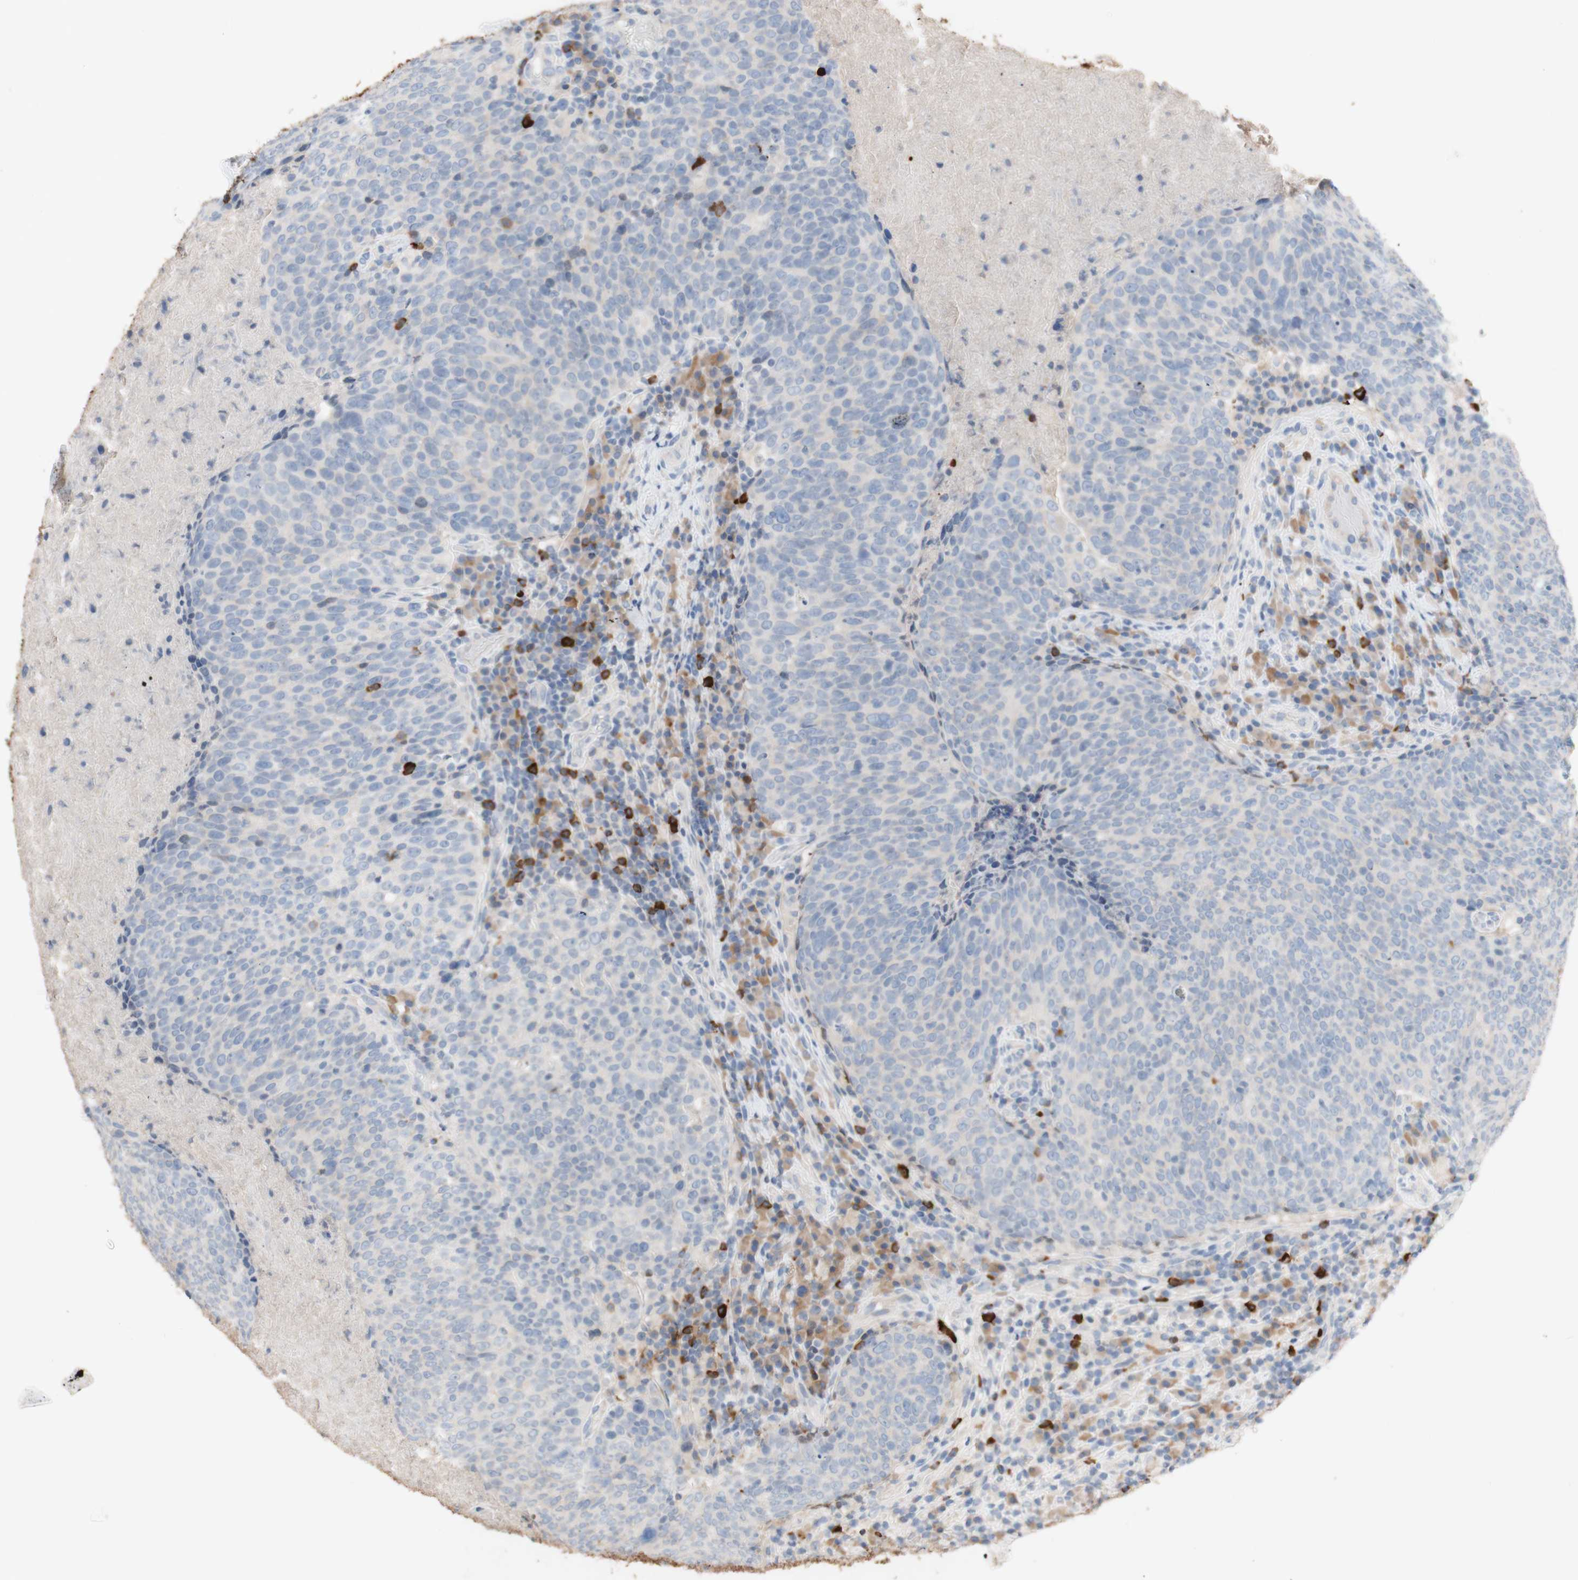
{"staining": {"intensity": "negative", "quantity": "none", "location": "none"}, "tissue": "head and neck cancer", "cell_type": "Tumor cells", "image_type": "cancer", "snomed": [{"axis": "morphology", "description": "Squamous cell carcinoma, NOS"}, {"axis": "morphology", "description": "Squamous cell carcinoma, metastatic, NOS"}, {"axis": "topography", "description": "Lymph node"}, {"axis": "topography", "description": "Head-Neck"}], "caption": "There is no significant positivity in tumor cells of head and neck metastatic squamous cell carcinoma. (Immunohistochemistry (ihc), brightfield microscopy, high magnification).", "gene": "PACSIN1", "patient": {"sex": "male", "age": 62}}